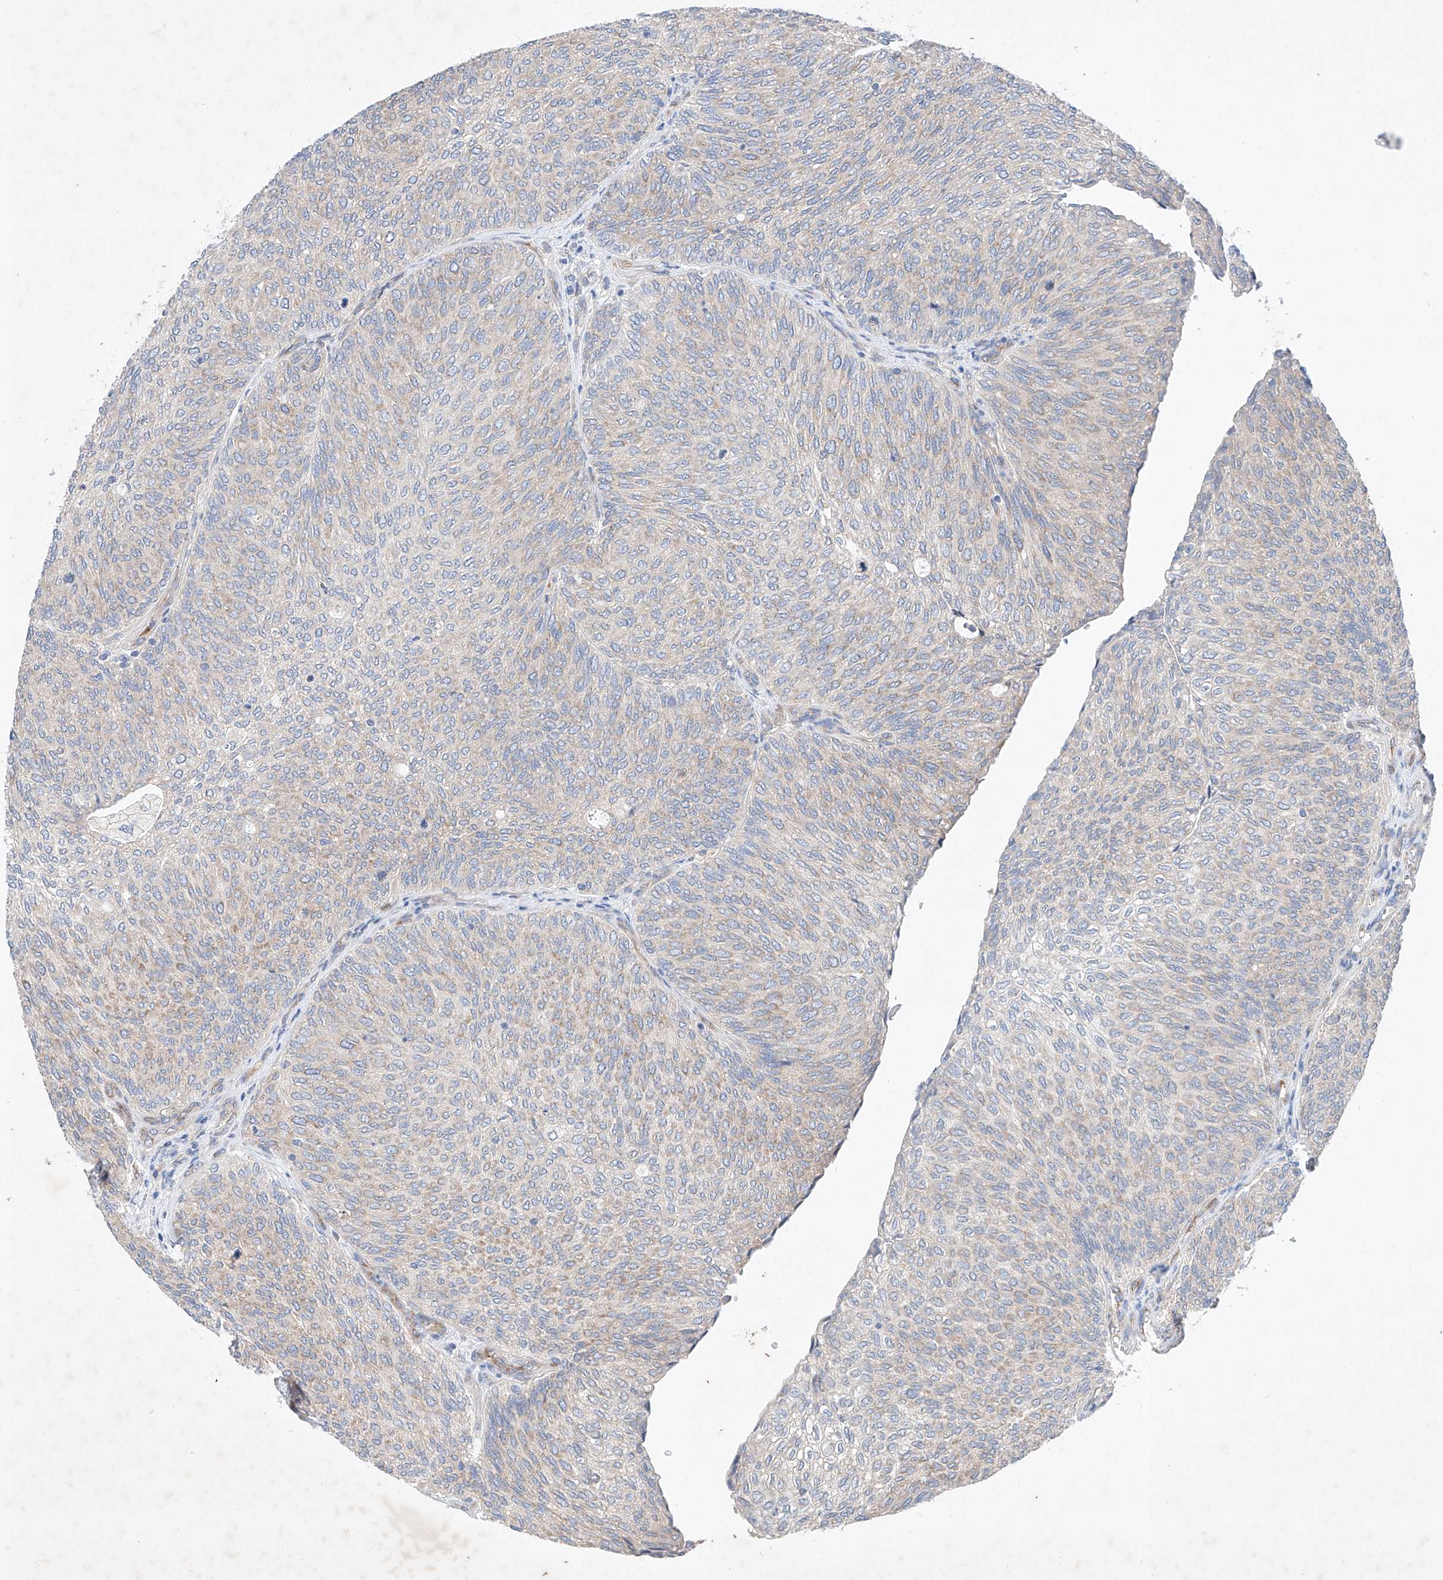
{"staining": {"intensity": "weak", "quantity": "<25%", "location": "cytoplasmic/membranous"}, "tissue": "urothelial cancer", "cell_type": "Tumor cells", "image_type": "cancer", "snomed": [{"axis": "morphology", "description": "Urothelial carcinoma, Low grade"}, {"axis": "topography", "description": "Urinary bladder"}], "caption": "The histopathology image exhibits no significant staining in tumor cells of urothelial cancer.", "gene": "FASTK", "patient": {"sex": "female", "age": 79}}